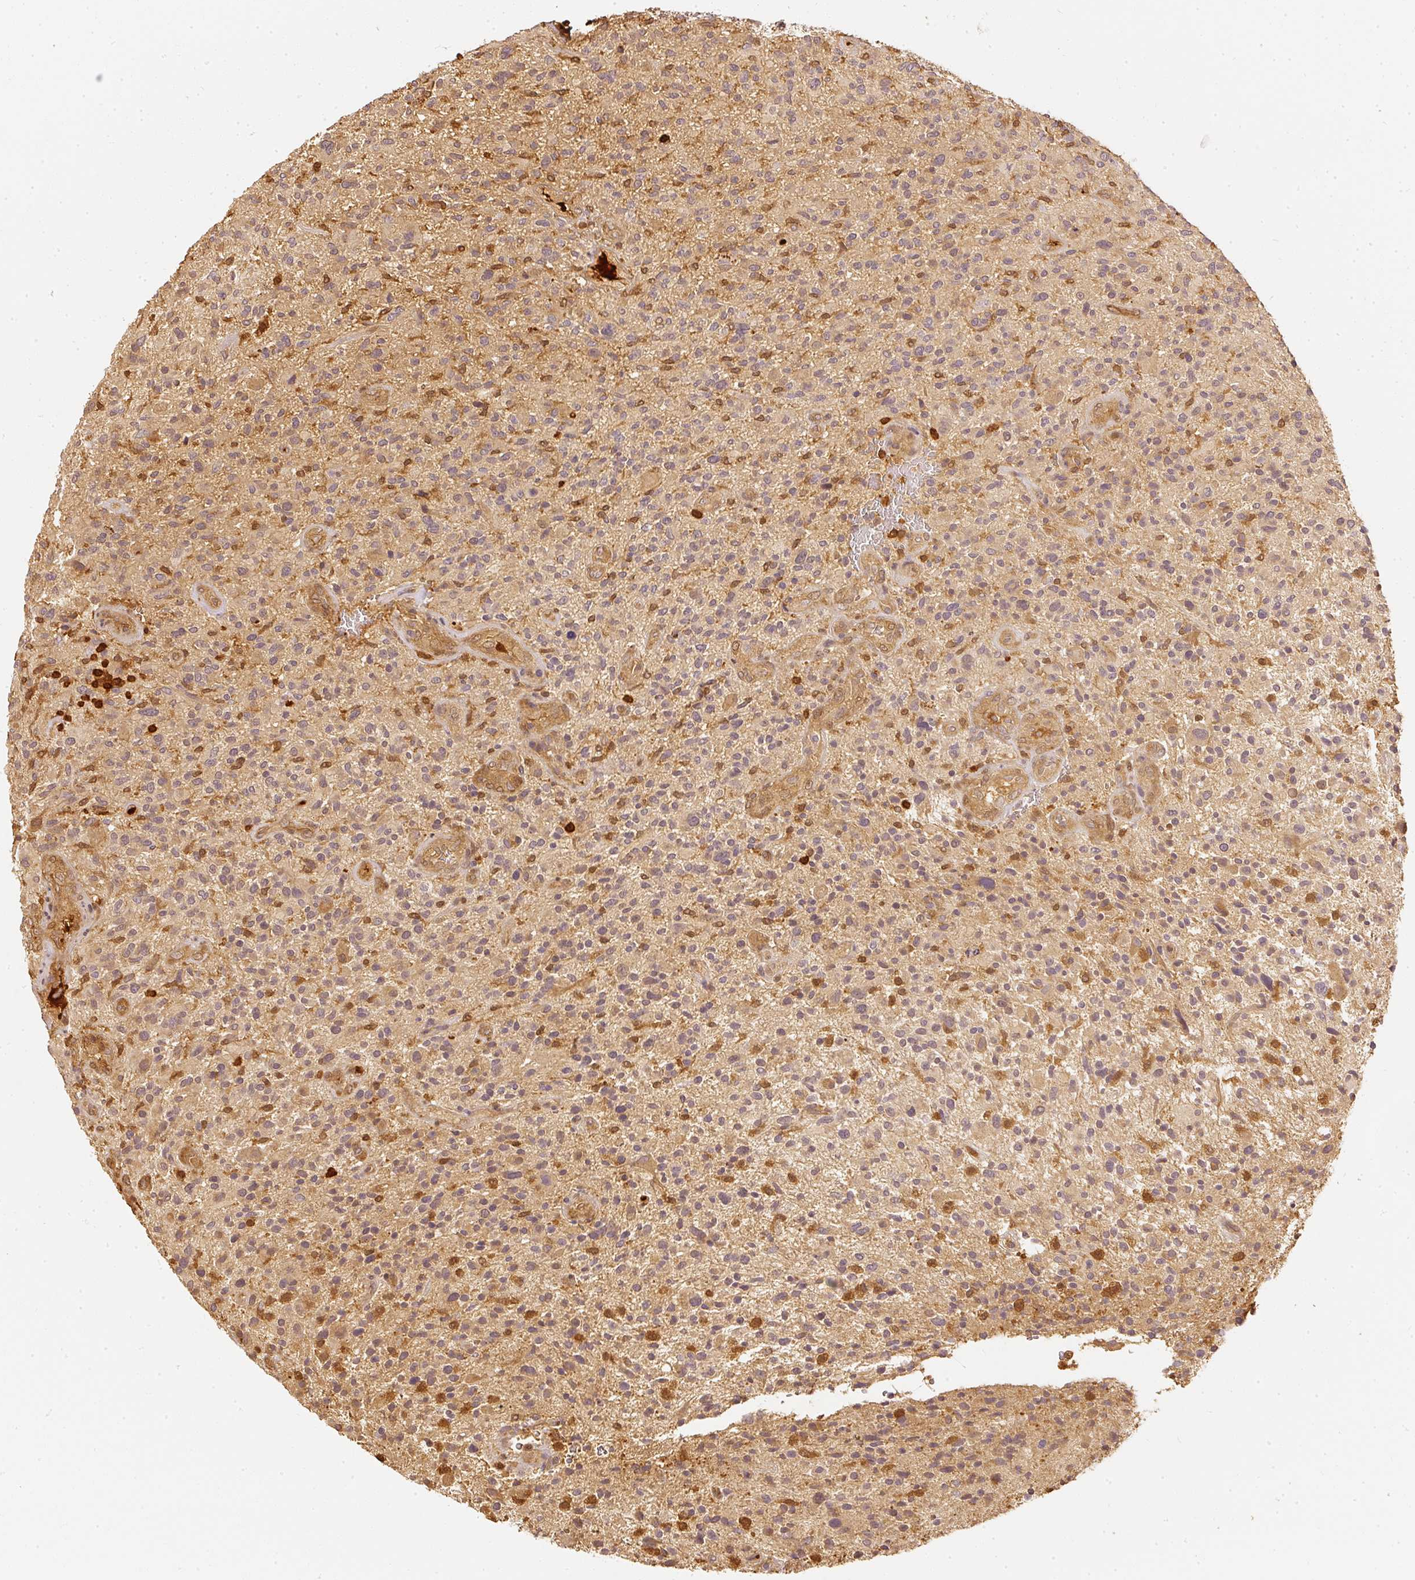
{"staining": {"intensity": "weak", "quantity": "<25%", "location": "cytoplasmic/membranous"}, "tissue": "glioma", "cell_type": "Tumor cells", "image_type": "cancer", "snomed": [{"axis": "morphology", "description": "Glioma, malignant, High grade"}, {"axis": "topography", "description": "Brain"}], "caption": "This is an IHC photomicrograph of human malignant high-grade glioma. There is no positivity in tumor cells.", "gene": "PFN1", "patient": {"sex": "male", "age": 47}}